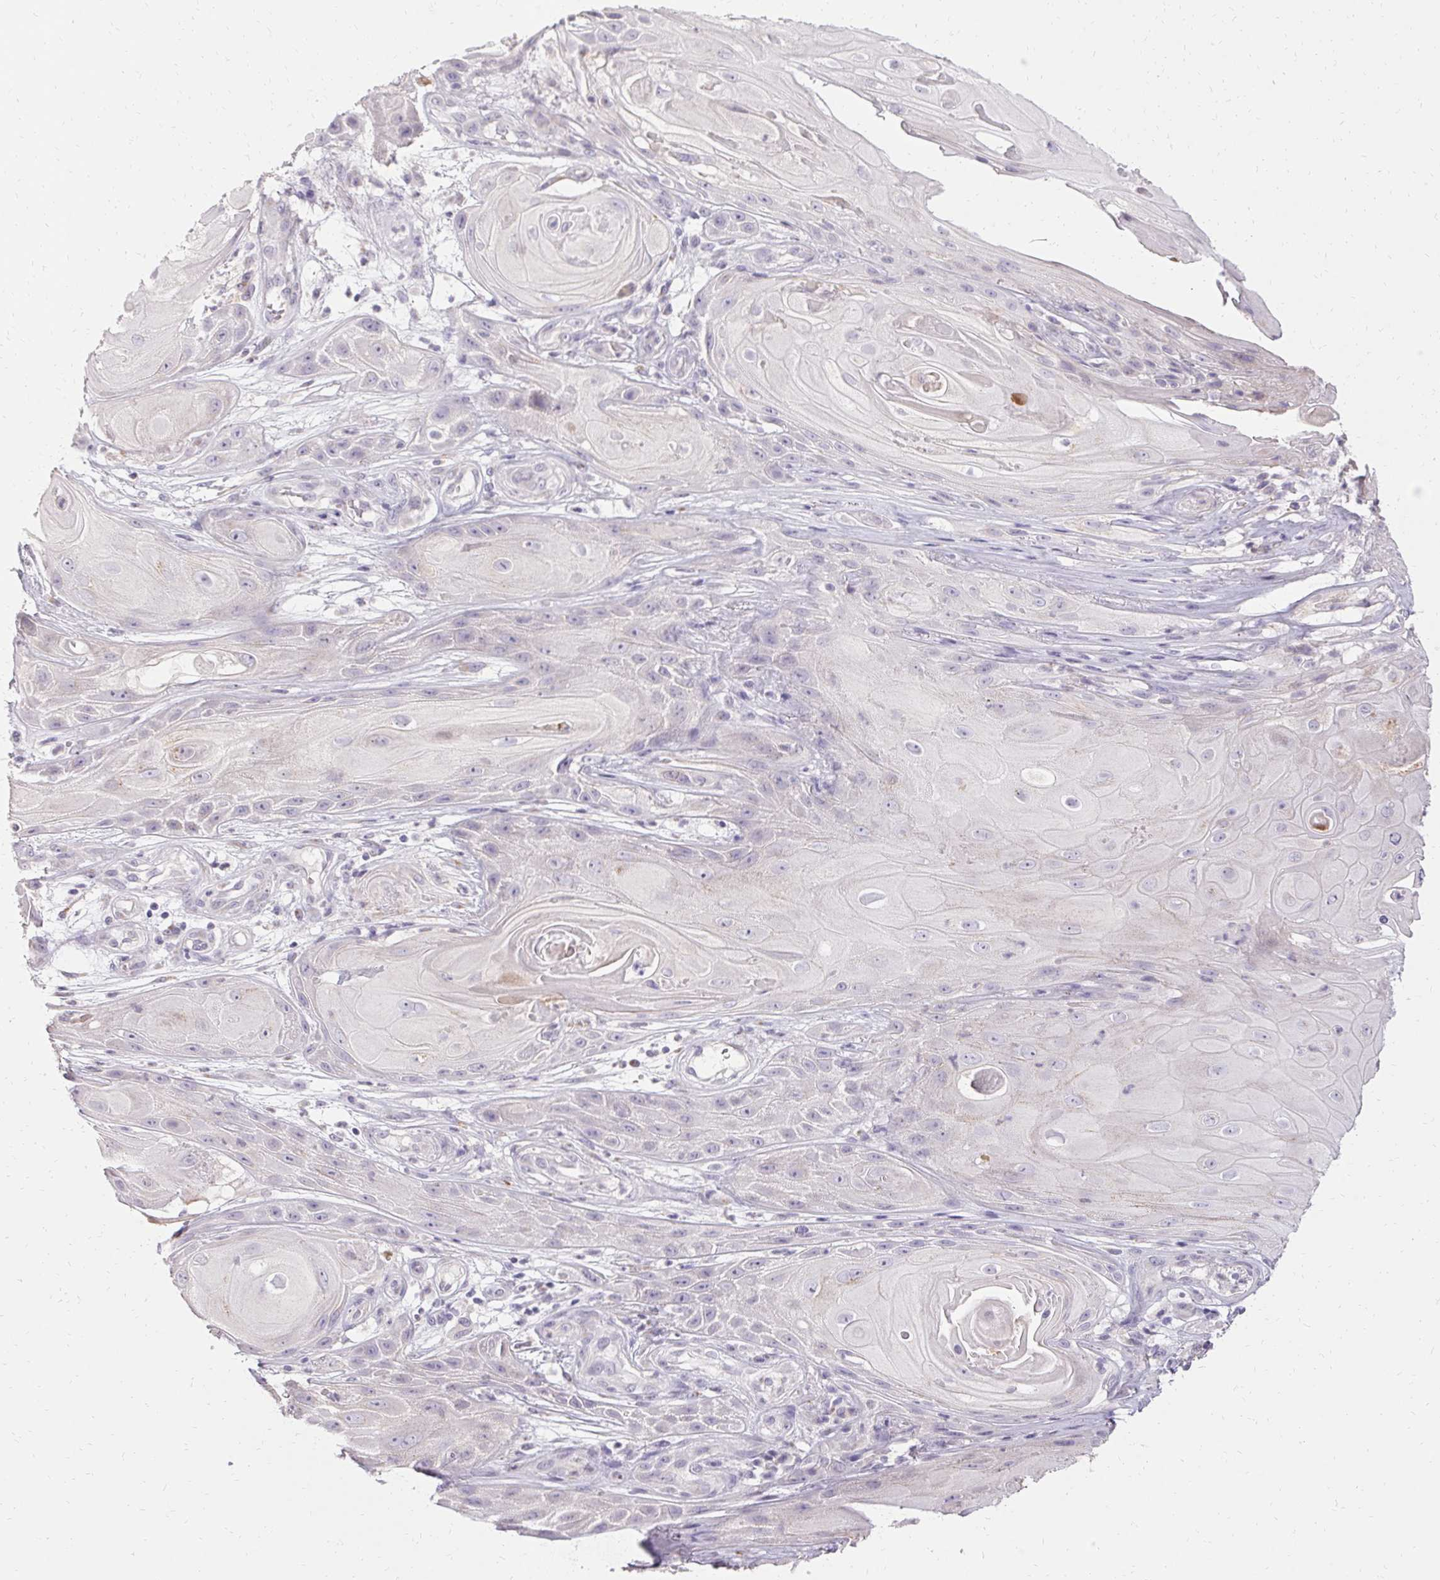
{"staining": {"intensity": "negative", "quantity": "none", "location": "none"}, "tissue": "skin cancer", "cell_type": "Tumor cells", "image_type": "cancer", "snomed": [{"axis": "morphology", "description": "Squamous cell carcinoma, NOS"}, {"axis": "topography", "description": "Skin"}], "caption": "An IHC histopathology image of skin cancer (squamous cell carcinoma) is shown. There is no staining in tumor cells of skin cancer (squamous cell carcinoma).", "gene": "HSD17B3", "patient": {"sex": "male", "age": 62}}